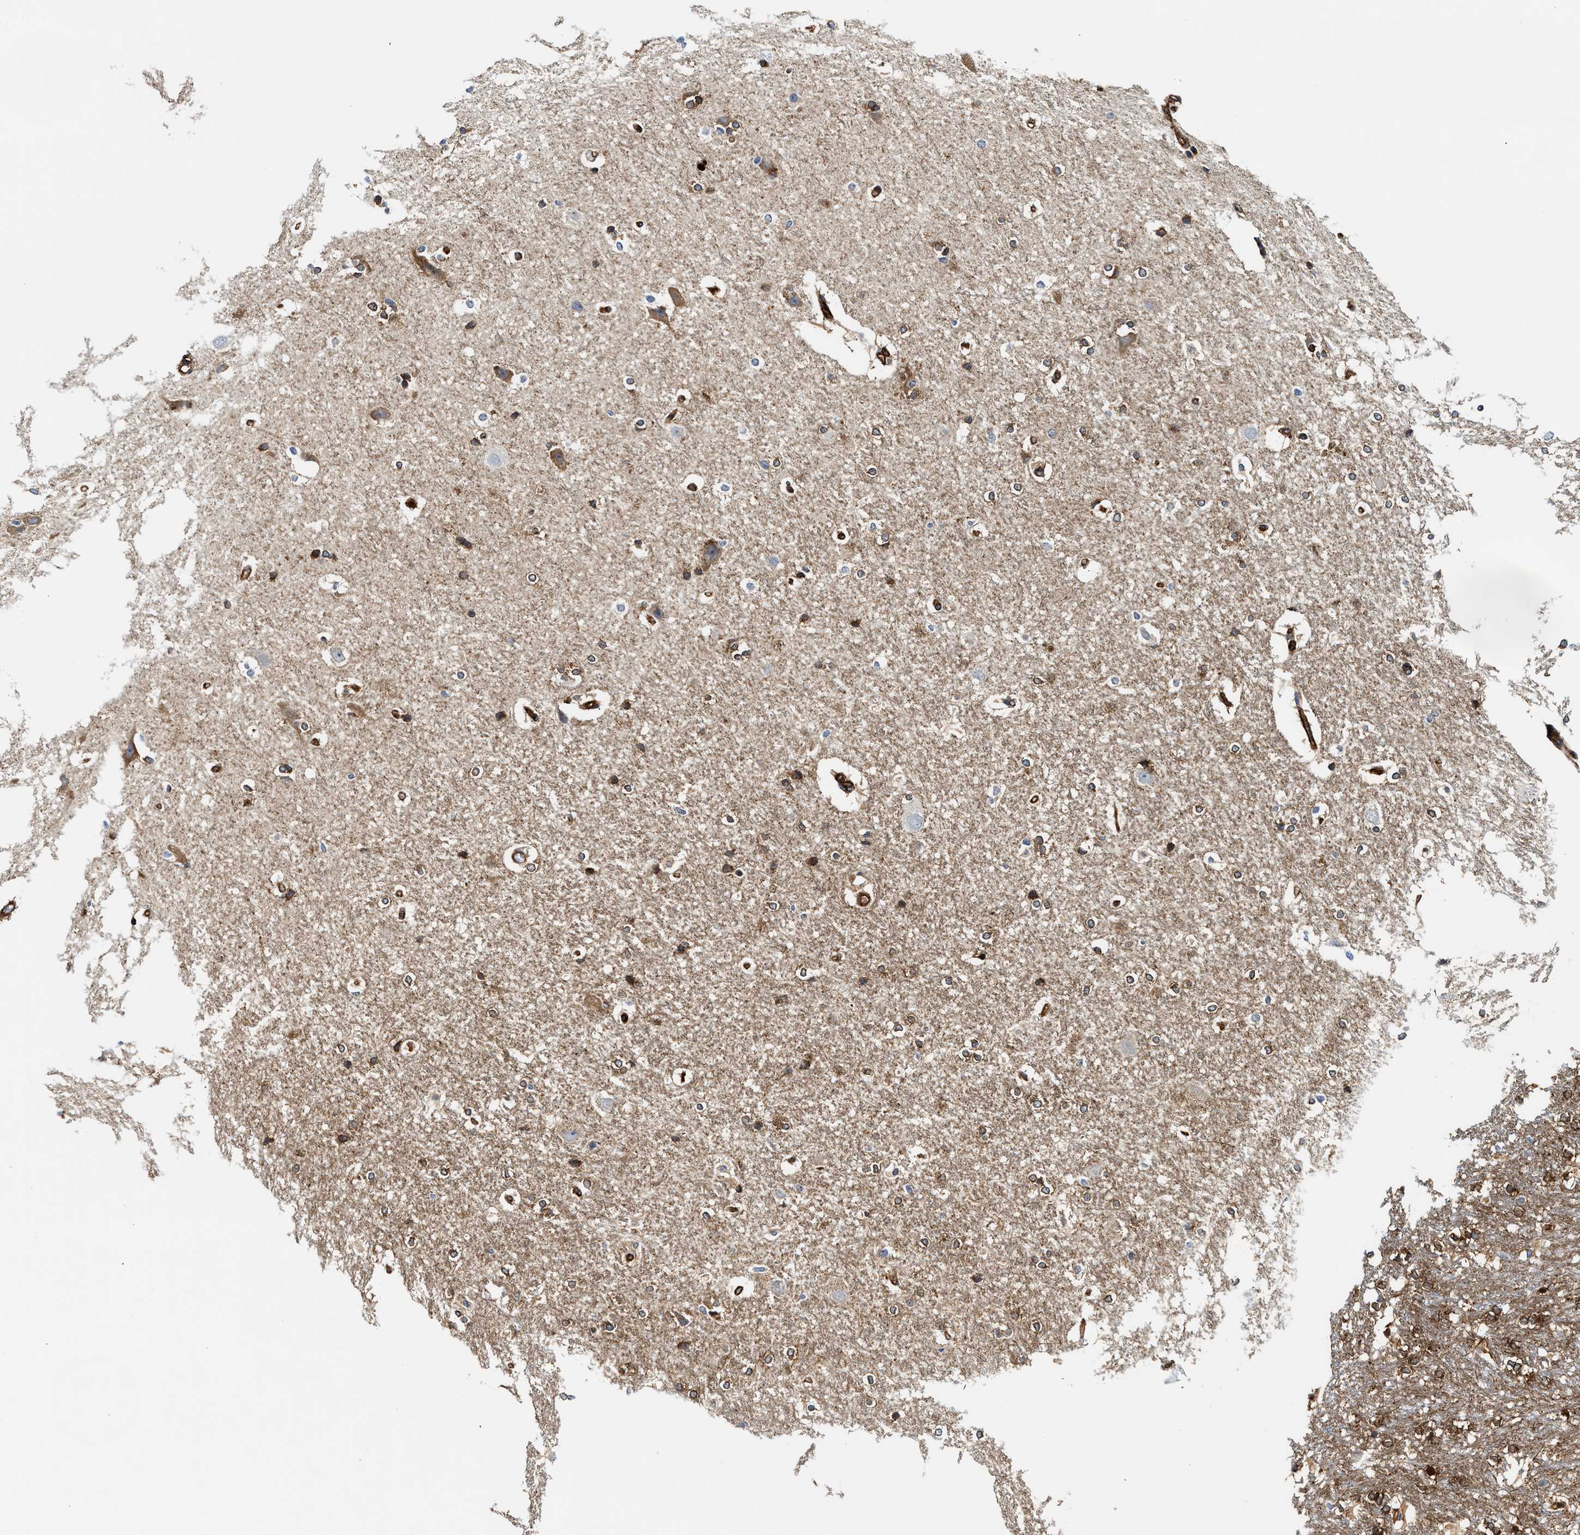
{"staining": {"intensity": "moderate", "quantity": "<25%", "location": "cytoplasmic/membranous"}, "tissue": "hippocampus", "cell_type": "Glial cells", "image_type": "normal", "snomed": [{"axis": "morphology", "description": "Normal tissue, NOS"}, {"axis": "topography", "description": "Hippocampus"}], "caption": "IHC image of unremarkable hippocampus: human hippocampus stained using immunohistochemistry (IHC) exhibits low levels of moderate protein expression localized specifically in the cytoplasmic/membranous of glial cells, appearing as a cytoplasmic/membranous brown color.", "gene": "HIP1", "patient": {"sex": "female", "age": 19}}